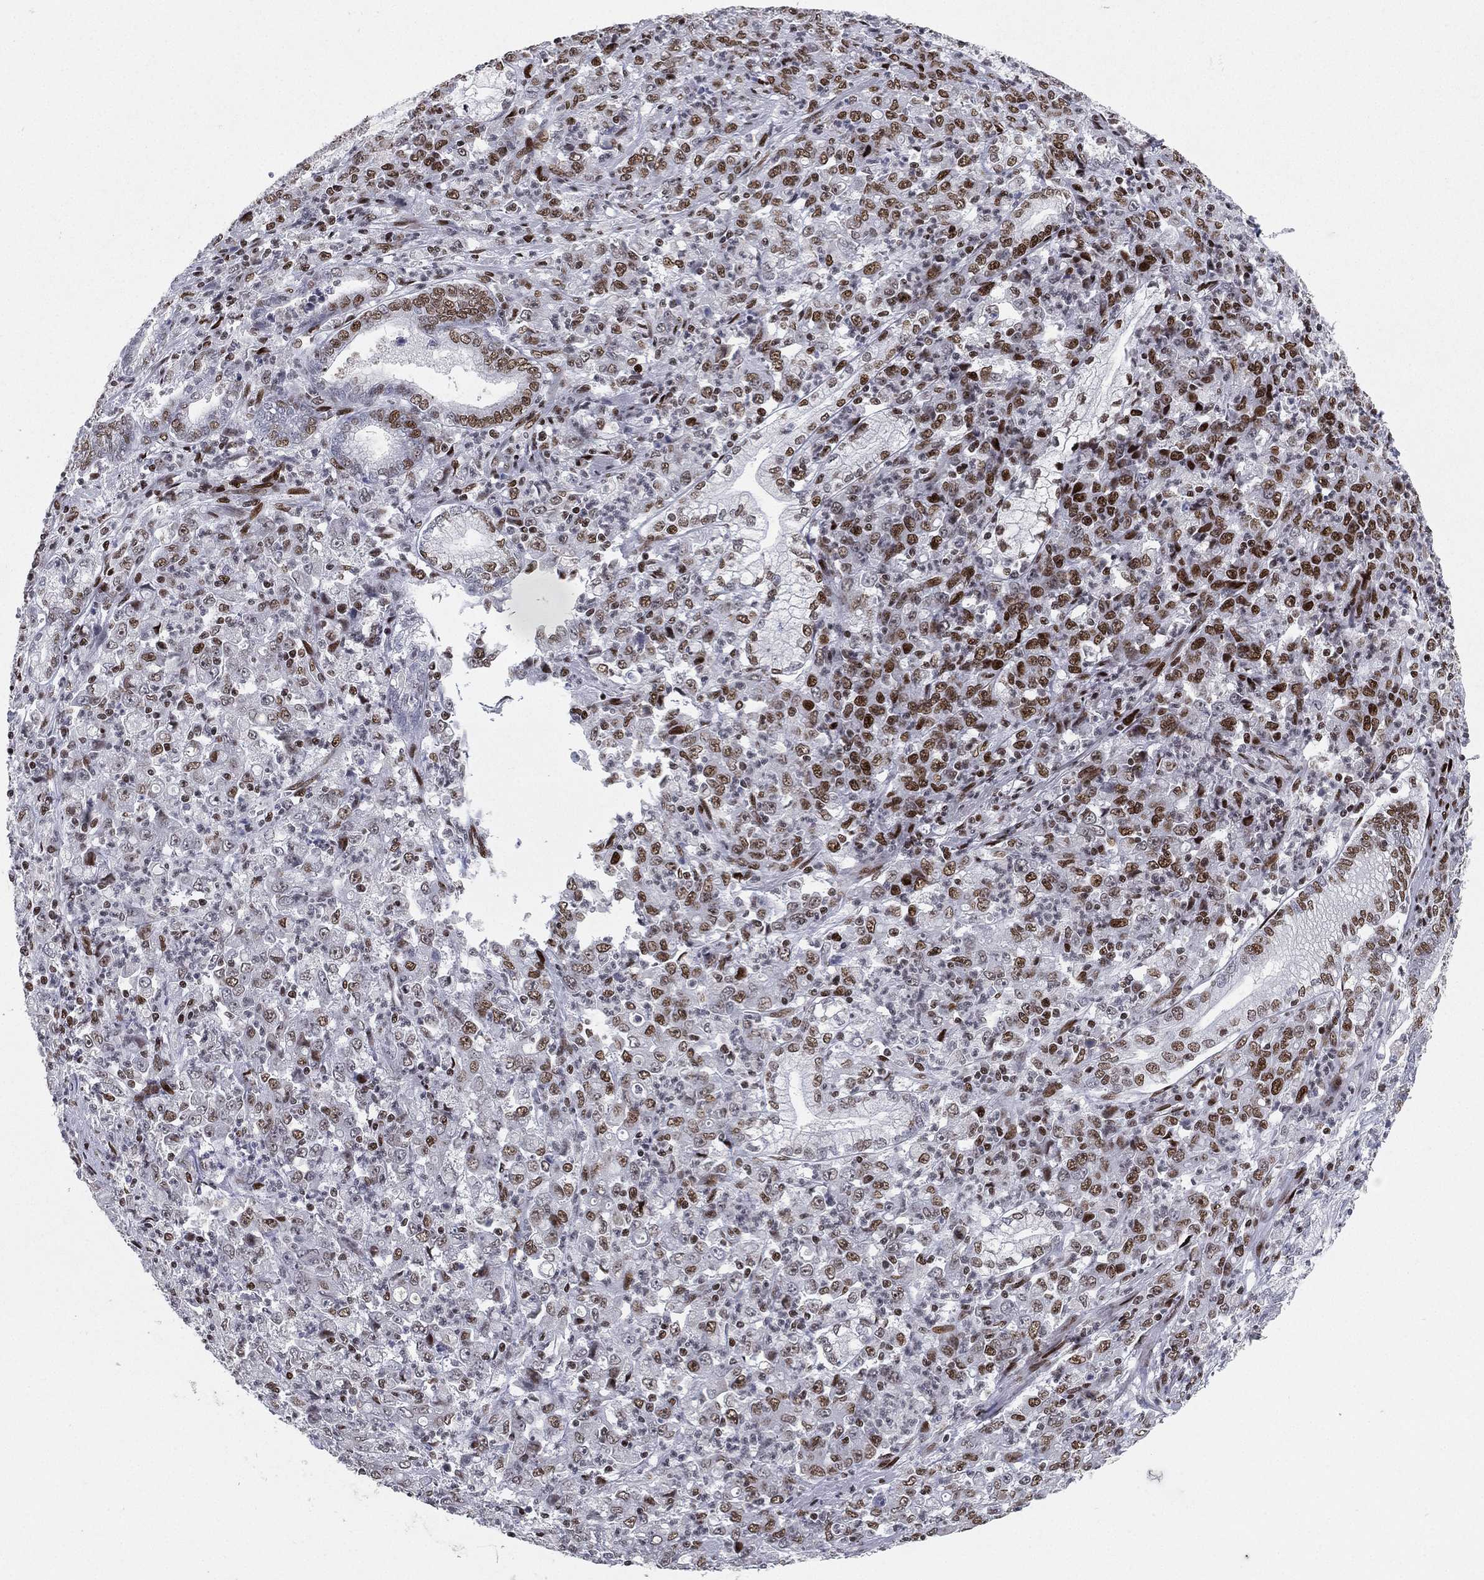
{"staining": {"intensity": "strong", "quantity": "25%-75%", "location": "nuclear"}, "tissue": "stomach cancer", "cell_type": "Tumor cells", "image_type": "cancer", "snomed": [{"axis": "morphology", "description": "Adenocarcinoma, NOS"}, {"axis": "topography", "description": "Stomach, lower"}], "caption": "Immunohistochemical staining of stomach cancer (adenocarcinoma) demonstrates strong nuclear protein expression in about 25%-75% of tumor cells. (brown staining indicates protein expression, while blue staining denotes nuclei).", "gene": "RTF1", "patient": {"sex": "female", "age": 71}}